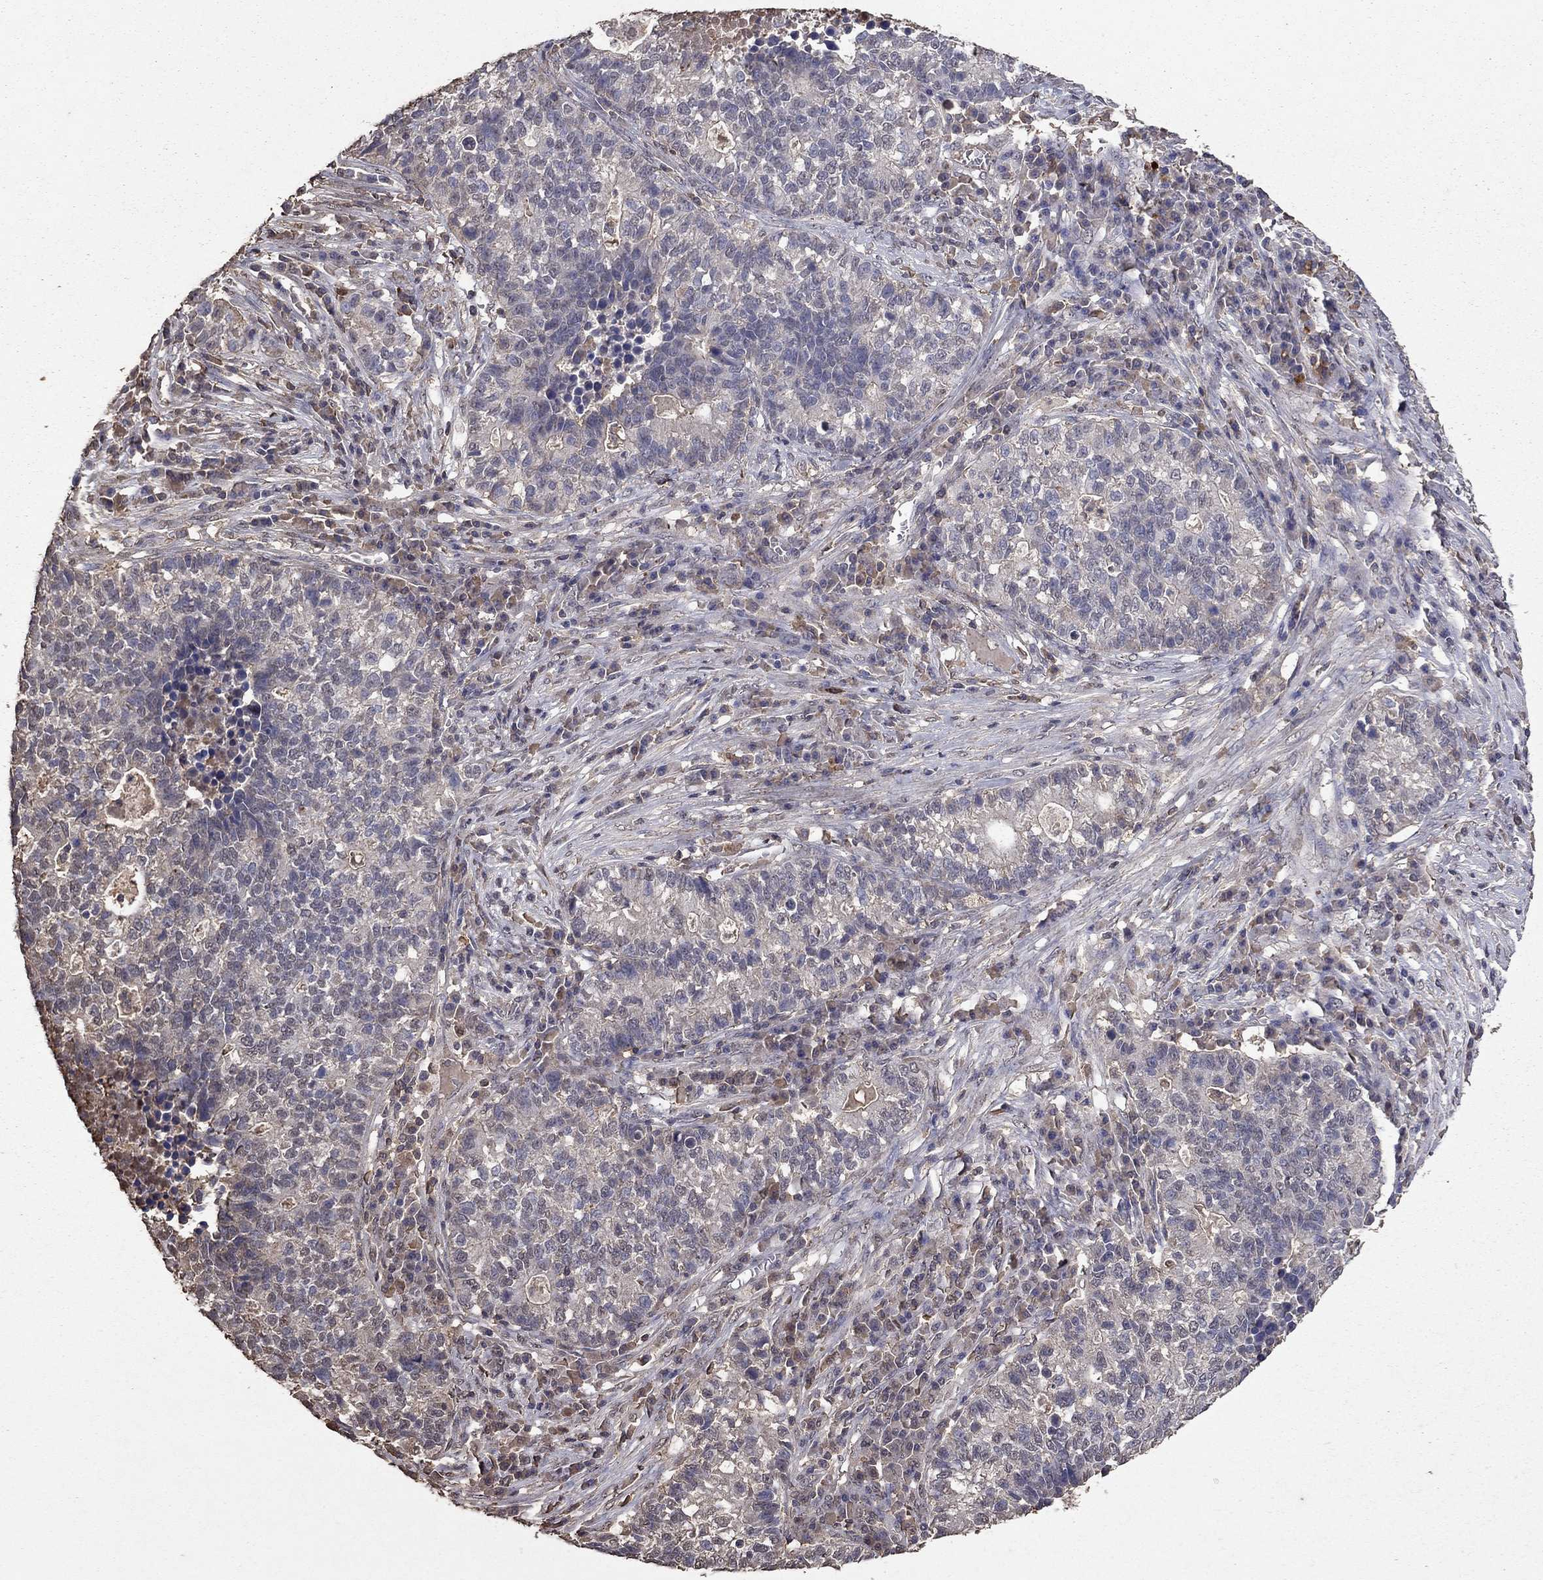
{"staining": {"intensity": "negative", "quantity": "none", "location": "none"}, "tissue": "lung cancer", "cell_type": "Tumor cells", "image_type": "cancer", "snomed": [{"axis": "morphology", "description": "Adenocarcinoma, NOS"}, {"axis": "topography", "description": "Lung"}], "caption": "Tumor cells are negative for brown protein staining in adenocarcinoma (lung).", "gene": "SERPINA5", "patient": {"sex": "male", "age": 57}}